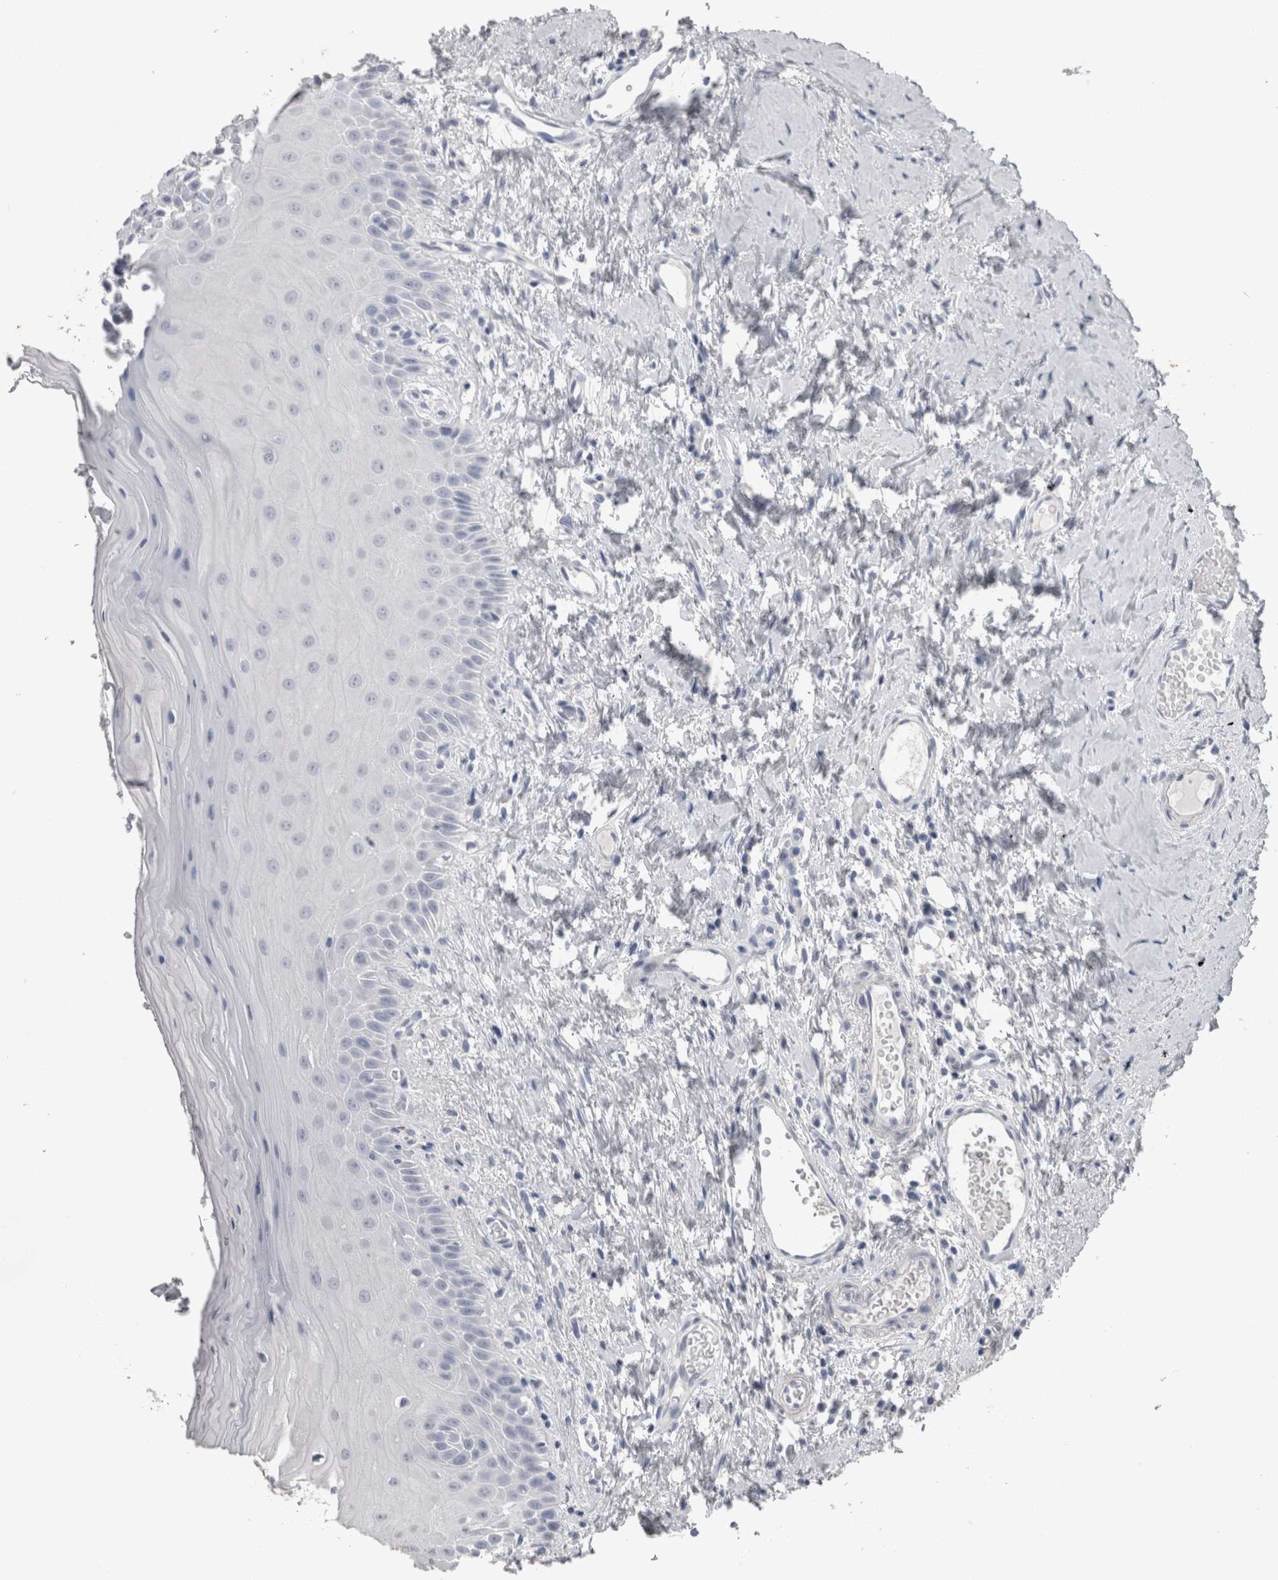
{"staining": {"intensity": "negative", "quantity": "none", "location": "none"}, "tissue": "oral mucosa", "cell_type": "Squamous epithelial cells", "image_type": "normal", "snomed": [{"axis": "morphology", "description": "Normal tissue, NOS"}, {"axis": "topography", "description": "Oral tissue"}], "caption": "Human oral mucosa stained for a protein using IHC reveals no staining in squamous epithelial cells.", "gene": "CA8", "patient": {"sex": "male", "age": 66}}